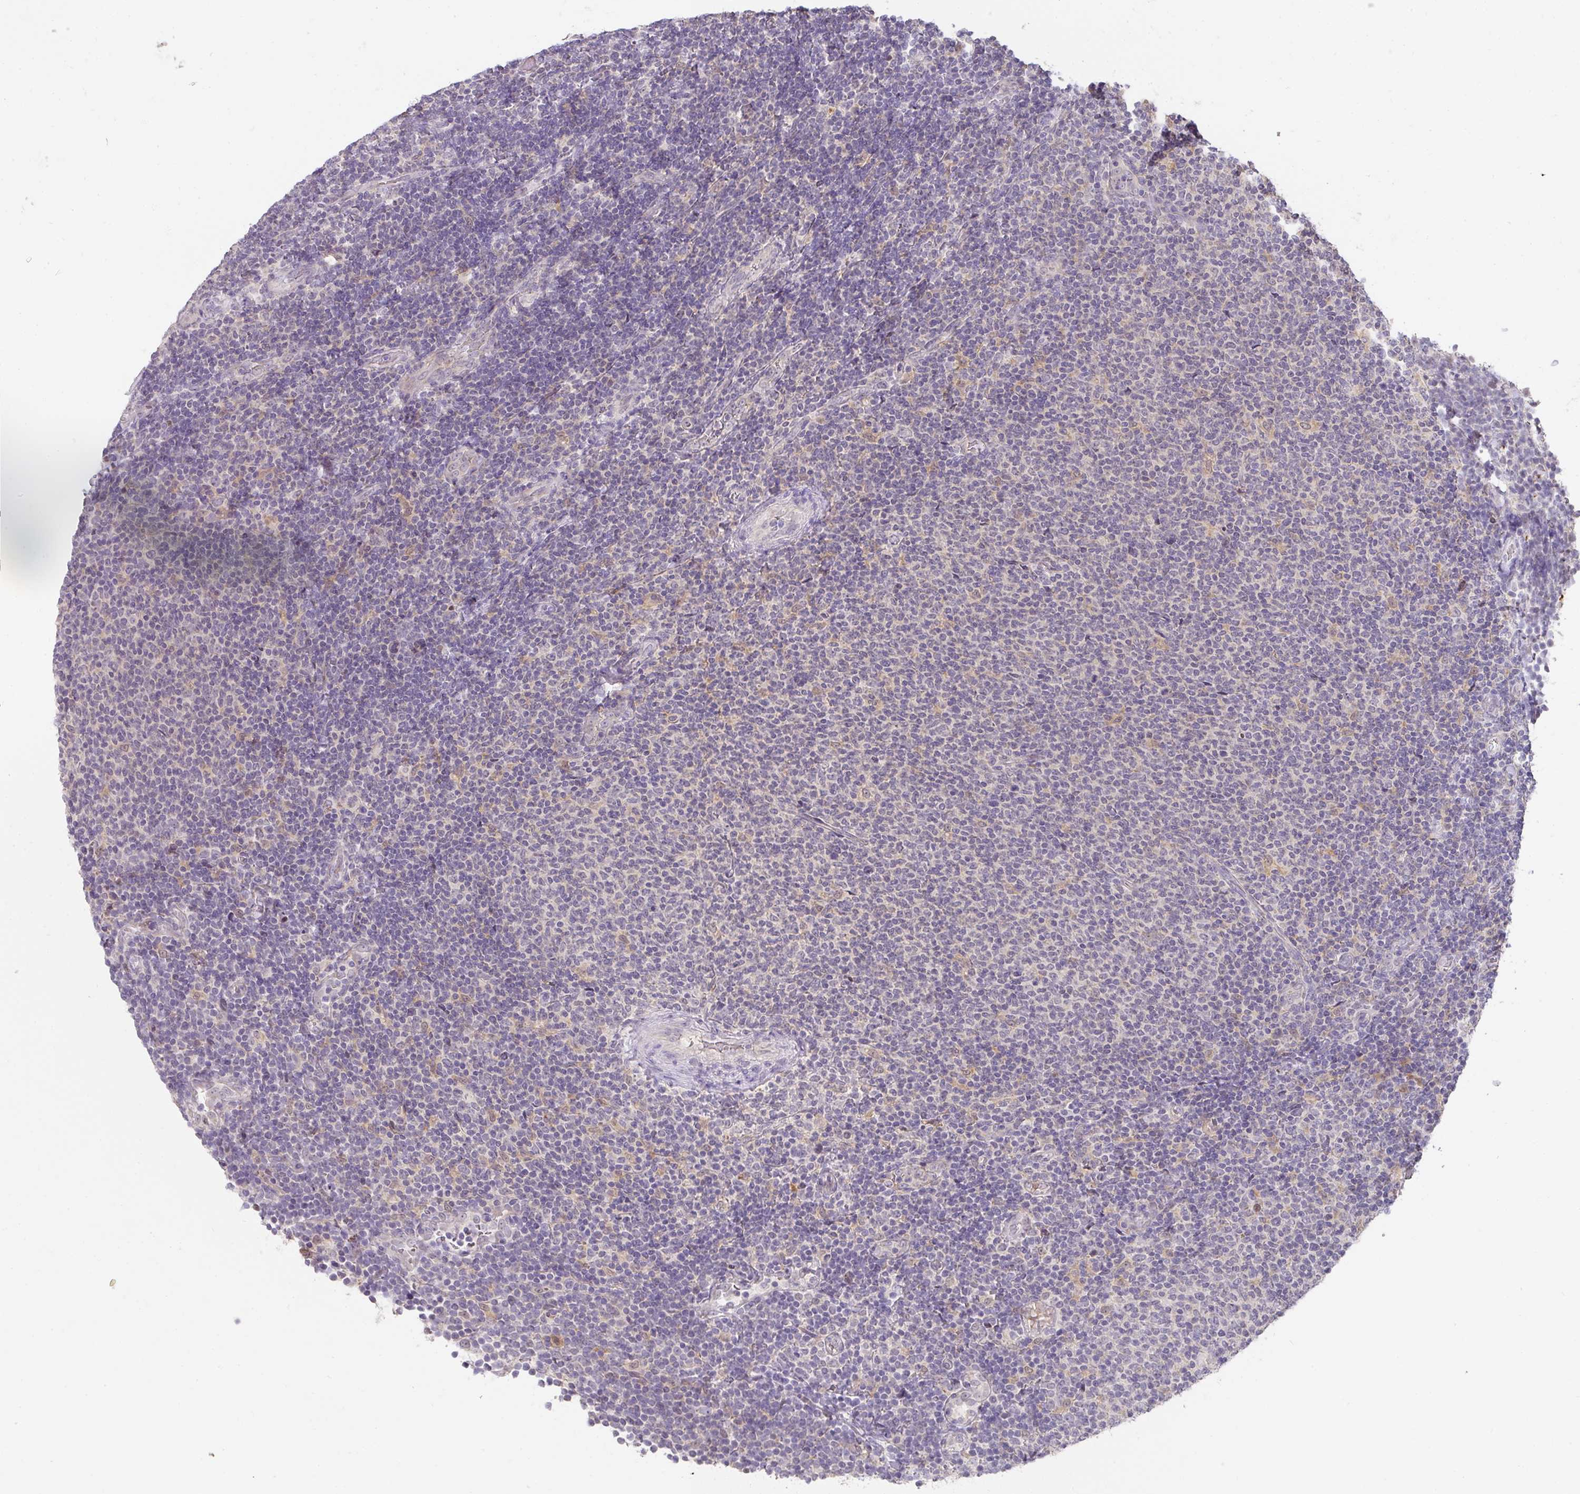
{"staining": {"intensity": "negative", "quantity": "none", "location": "none"}, "tissue": "lymphoma", "cell_type": "Tumor cells", "image_type": "cancer", "snomed": [{"axis": "morphology", "description": "Malignant lymphoma, non-Hodgkin's type, Low grade"}, {"axis": "topography", "description": "Lymph node"}], "caption": "Tumor cells are negative for protein expression in human lymphoma. (Stains: DAB (3,3'-diaminobenzidine) immunohistochemistry with hematoxylin counter stain, Microscopy: brightfield microscopy at high magnification).", "gene": "FOXN4", "patient": {"sex": "male", "age": 52}}